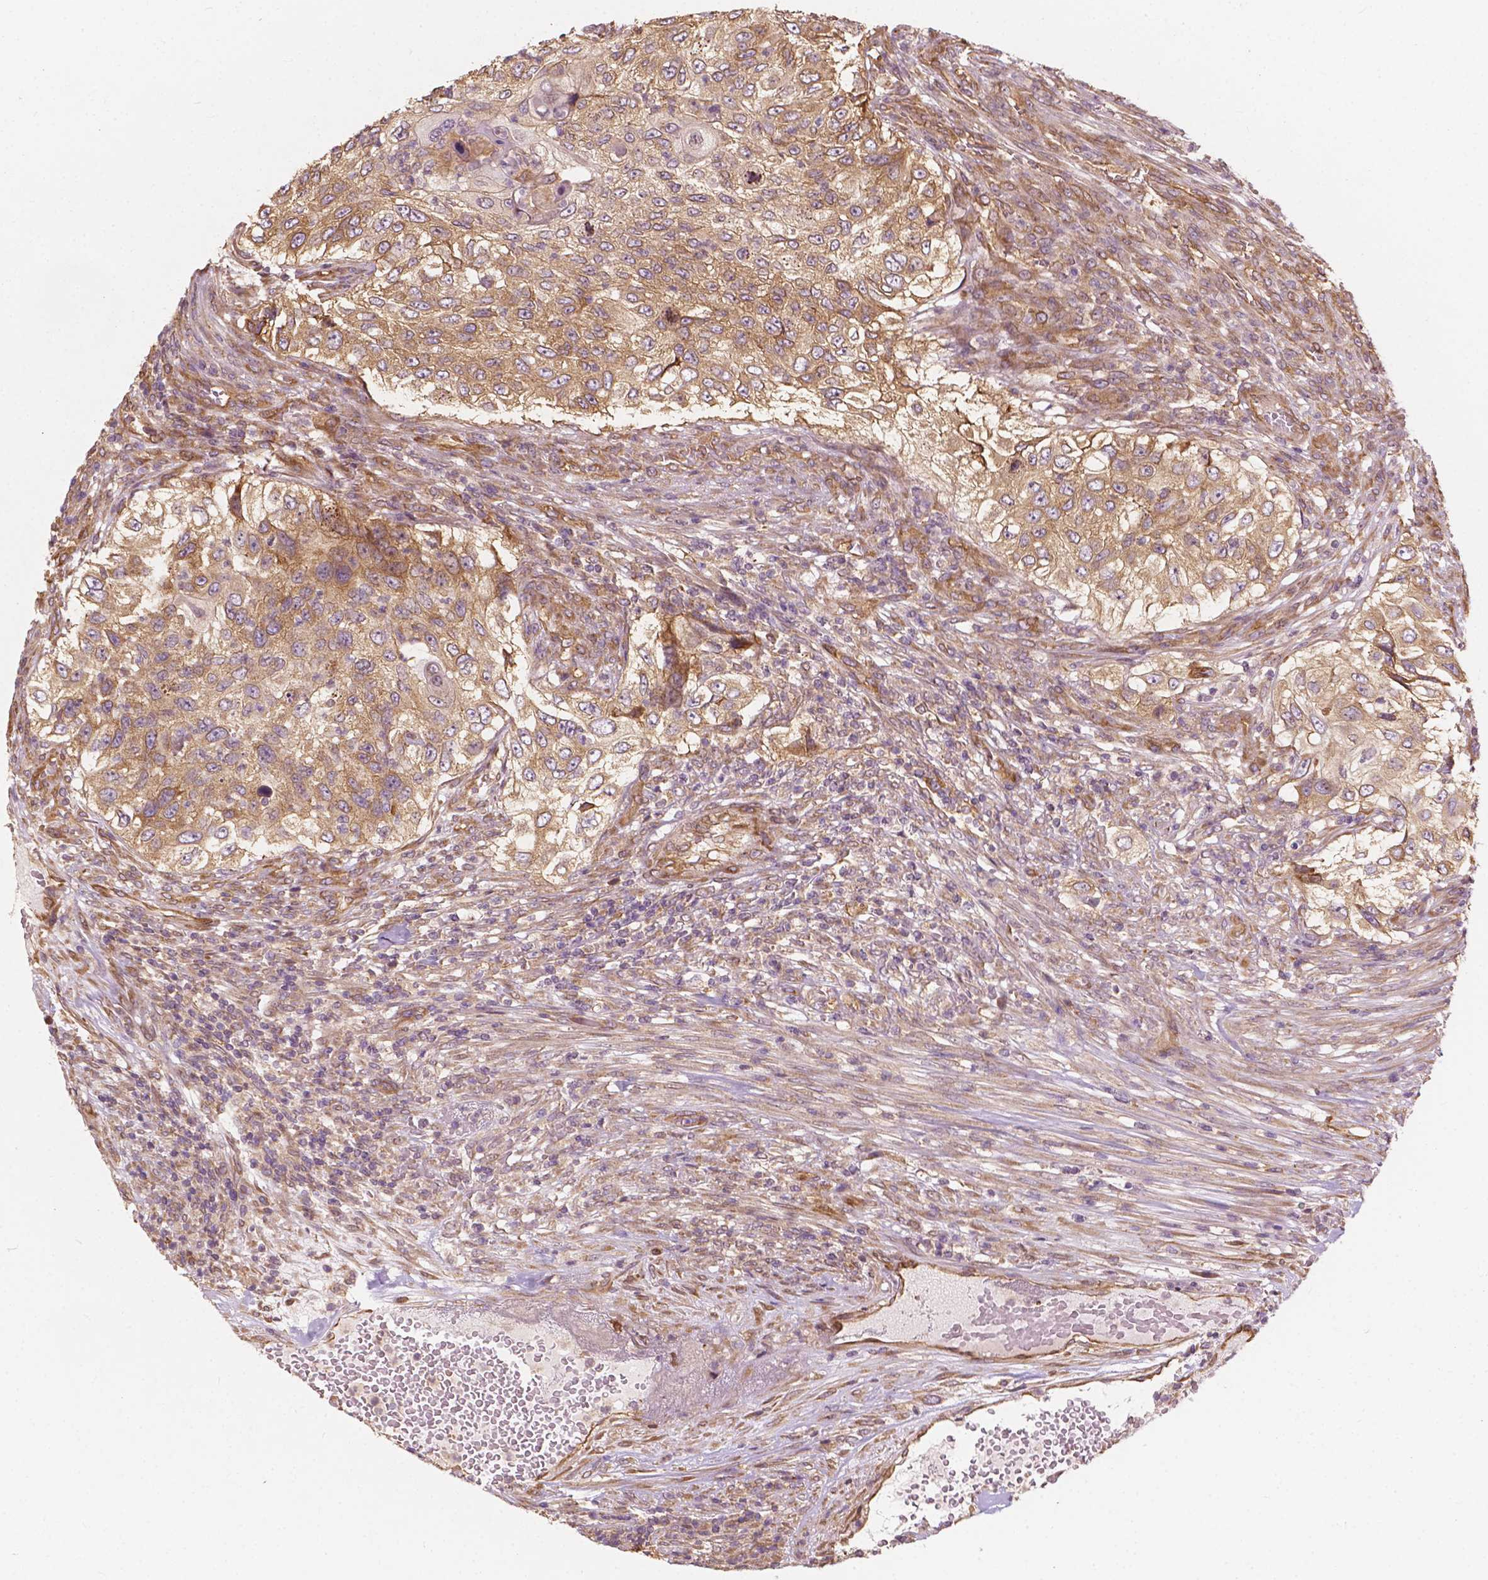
{"staining": {"intensity": "moderate", "quantity": ">75%", "location": "cytoplasmic/membranous"}, "tissue": "urothelial cancer", "cell_type": "Tumor cells", "image_type": "cancer", "snomed": [{"axis": "morphology", "description": "Urothelial carcinoma, High grade"}, {"axis": "topography", "description": "Urinary bladder"}], "caption": "Brown immunohistochemical staining in high-grade urothelial carcinoma demonstrates moderate cytoplasmic/membranous positivity in approximately >75% of tumor cells. (DAB (3,3'-diaminobenzidine) = brown stain, brightfield microscopy at high magnification).", "gene": "G3BP1", "patient": {"sex": "female", "age": 60}}